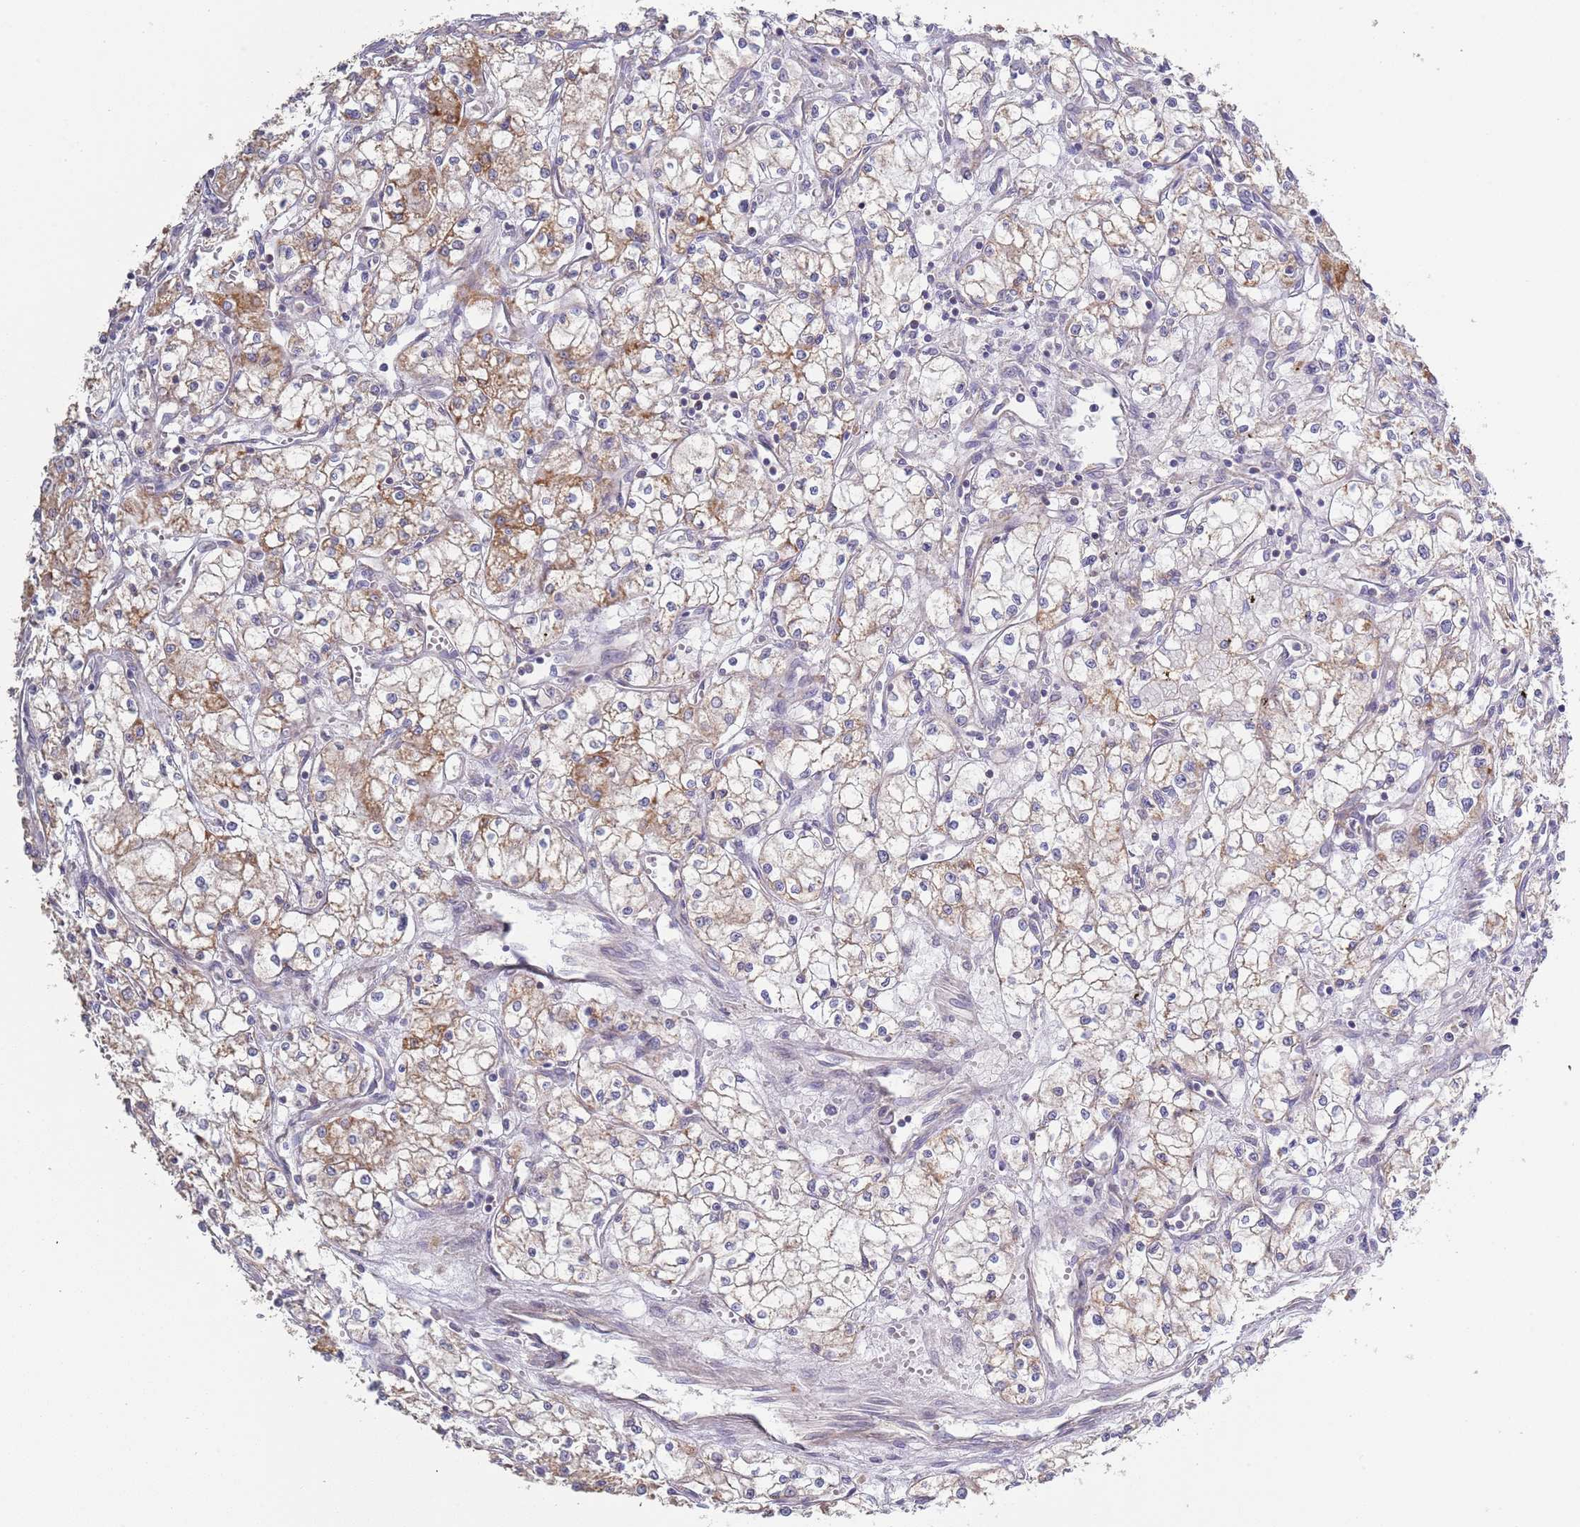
{"staining": {"intensity": "moderate", "quantity": "<25%", "location": "cytoplasmic/membranous"}, "tissue": "renal cancer", "cell_type": "Tumor cells", "image_type": "cancer", "snomed": [{"axis": "morphology", "description": "Adenocarcinoma, NOS"}, {"axis": "topography", "description": "Kidney"}], "caption": "Human renal adenocarcinoma stained for a protein (brown) shows moderate cytoplasmic/membranous positive expression in approximately <25% of tumor cells.", "gene": "ABCC10", "patient": {"sex": "male", "age": 59}}